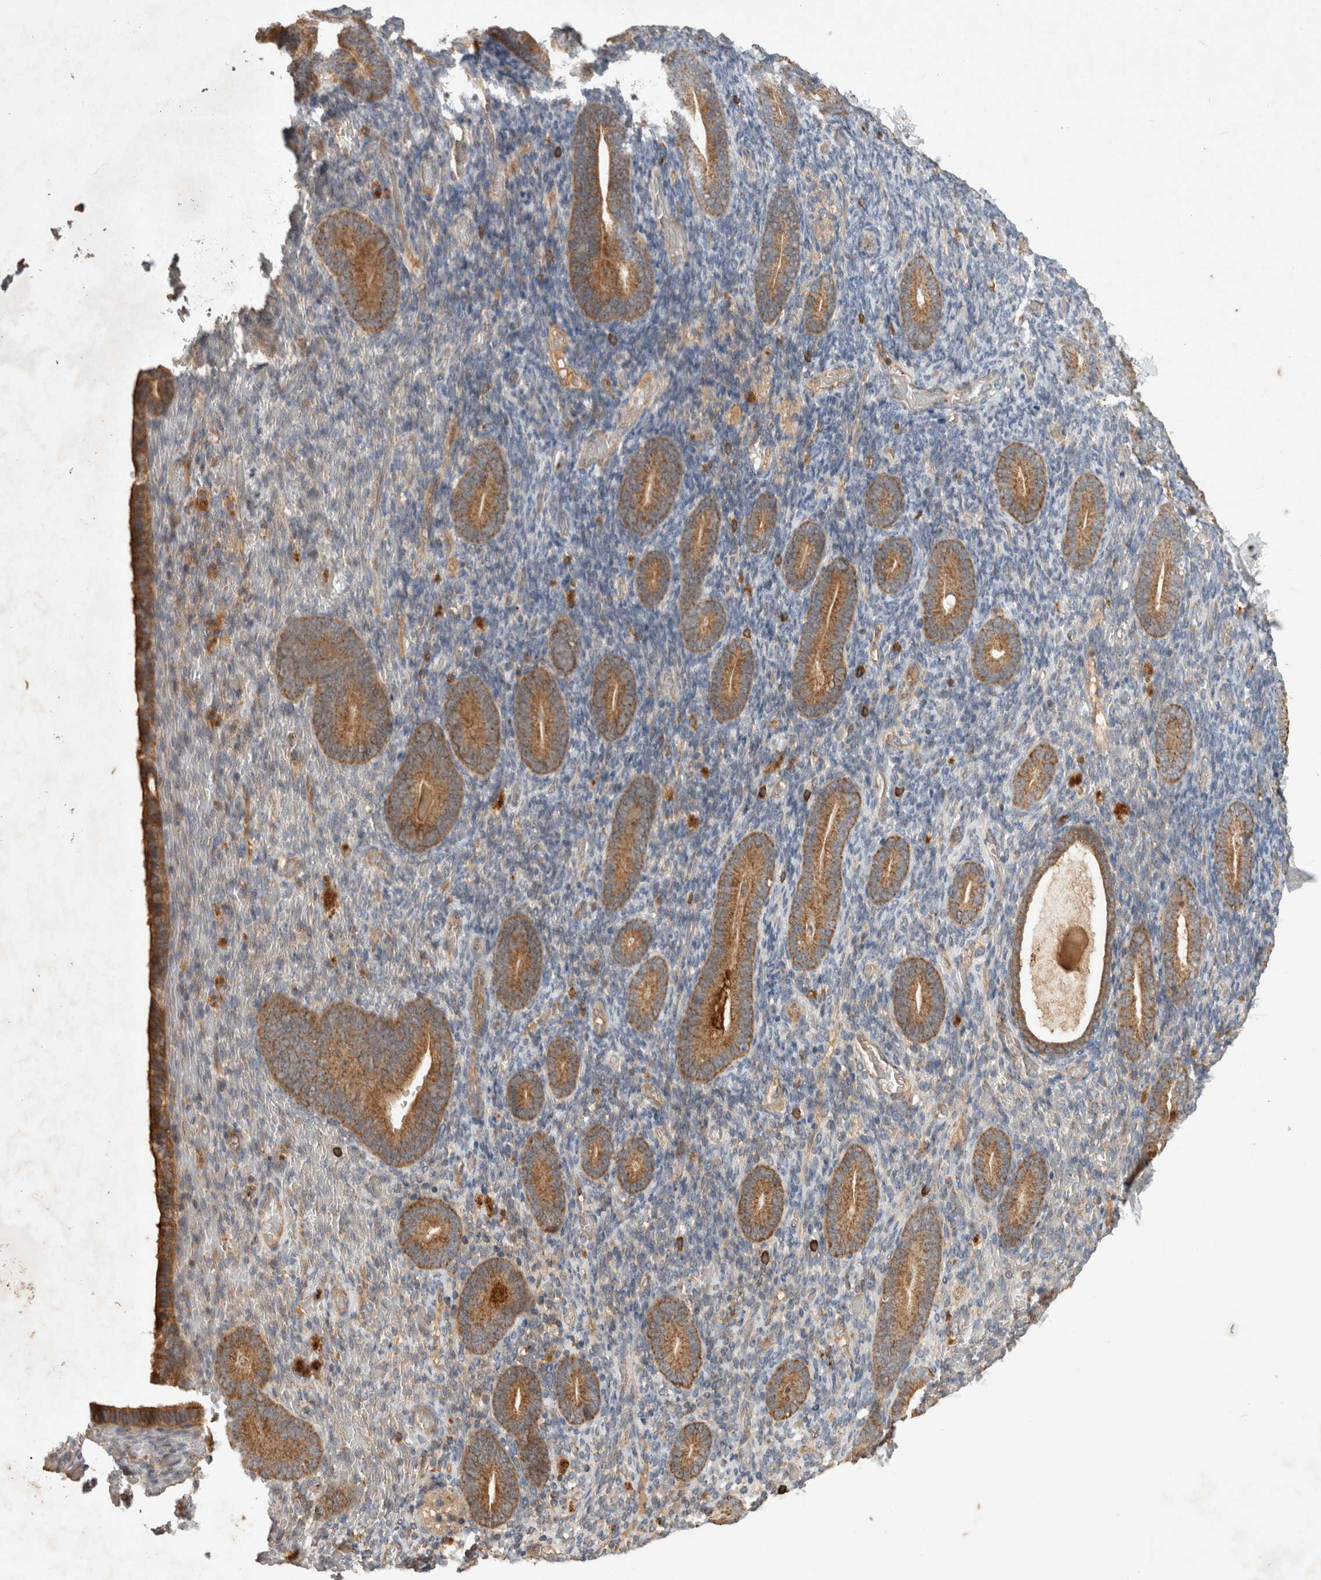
{"staining": {"intensity": "weak", "quantity": "25%-75%", "location": "cytoplasmic/membranous"}, "tissue": "endometrium", "cell_type": "Cells in endometrial stroma", "image_type": "normal", "snomed": [{"axis": "morphology", "description": "Normal tissue, NOS"}, {"axis": "topography", "description": "Endometrium"}], "caption": "This image demonstrates unremarkable endometrium stained with immunohistochemistry to label a protein in brown. The cytoplasmic/membranous of cells in endometrial stroma show weak positivity for the protein. Nuclei are counter-stained blue.", "gene": "SERAC1", "patient": {"sex": "female", "age": 51}}